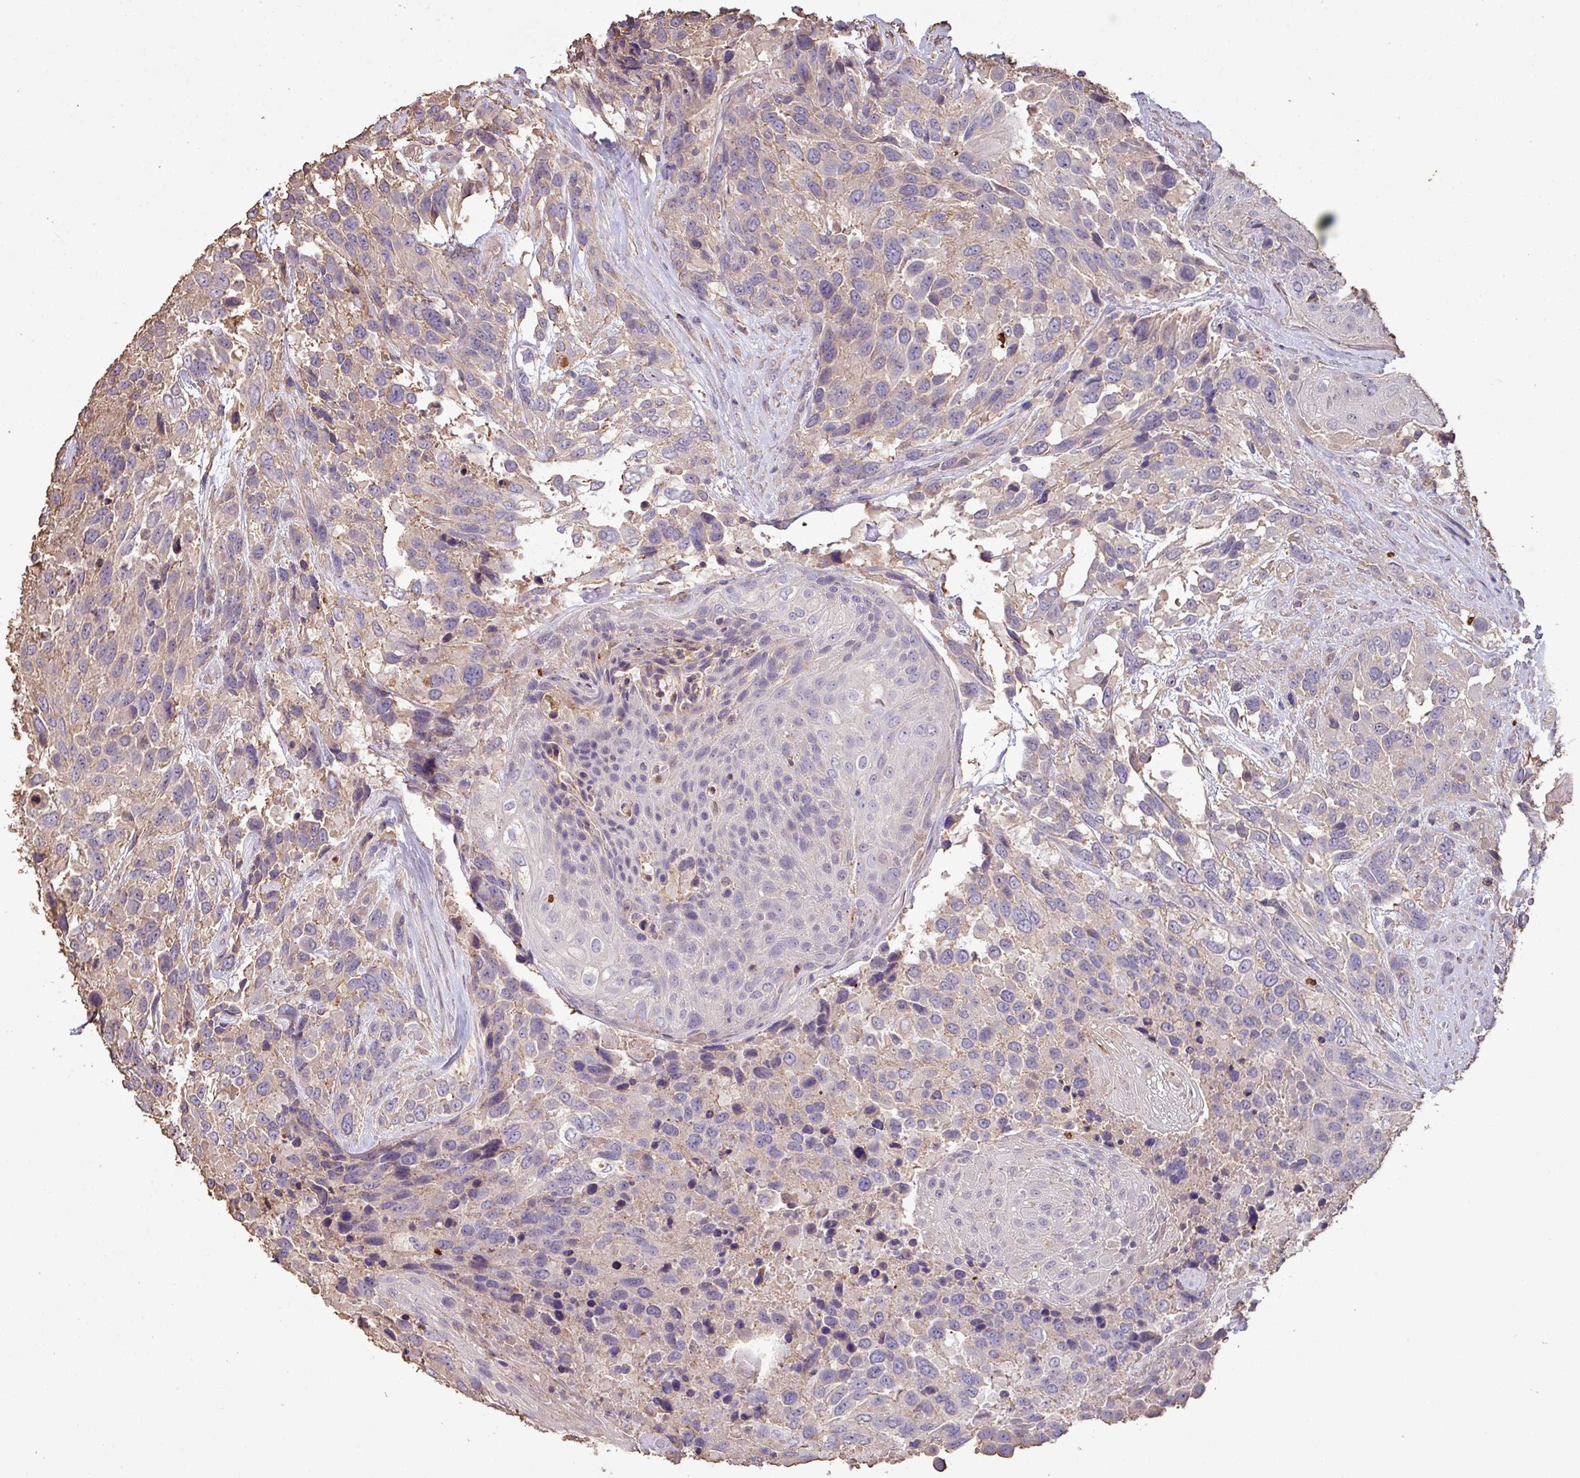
{"staining": {"intensity": "negative", "quantity": "none", "location": "none"}, "tissue": "urothelial cancer", "cell_type": "Tumor cells", "image_type": "cancer", "snomed": [{"axis": "morphology", "description": "Urothelial carcinoma, High grade"}, {"axis": "topography", "description": "Urinary bladder"}], "caption": "Image shows no significant protein positivity in tumor cells of urothelial cancer.", "gene": "CAMK2B", "patient": {"sex": "female", "age": 70}}